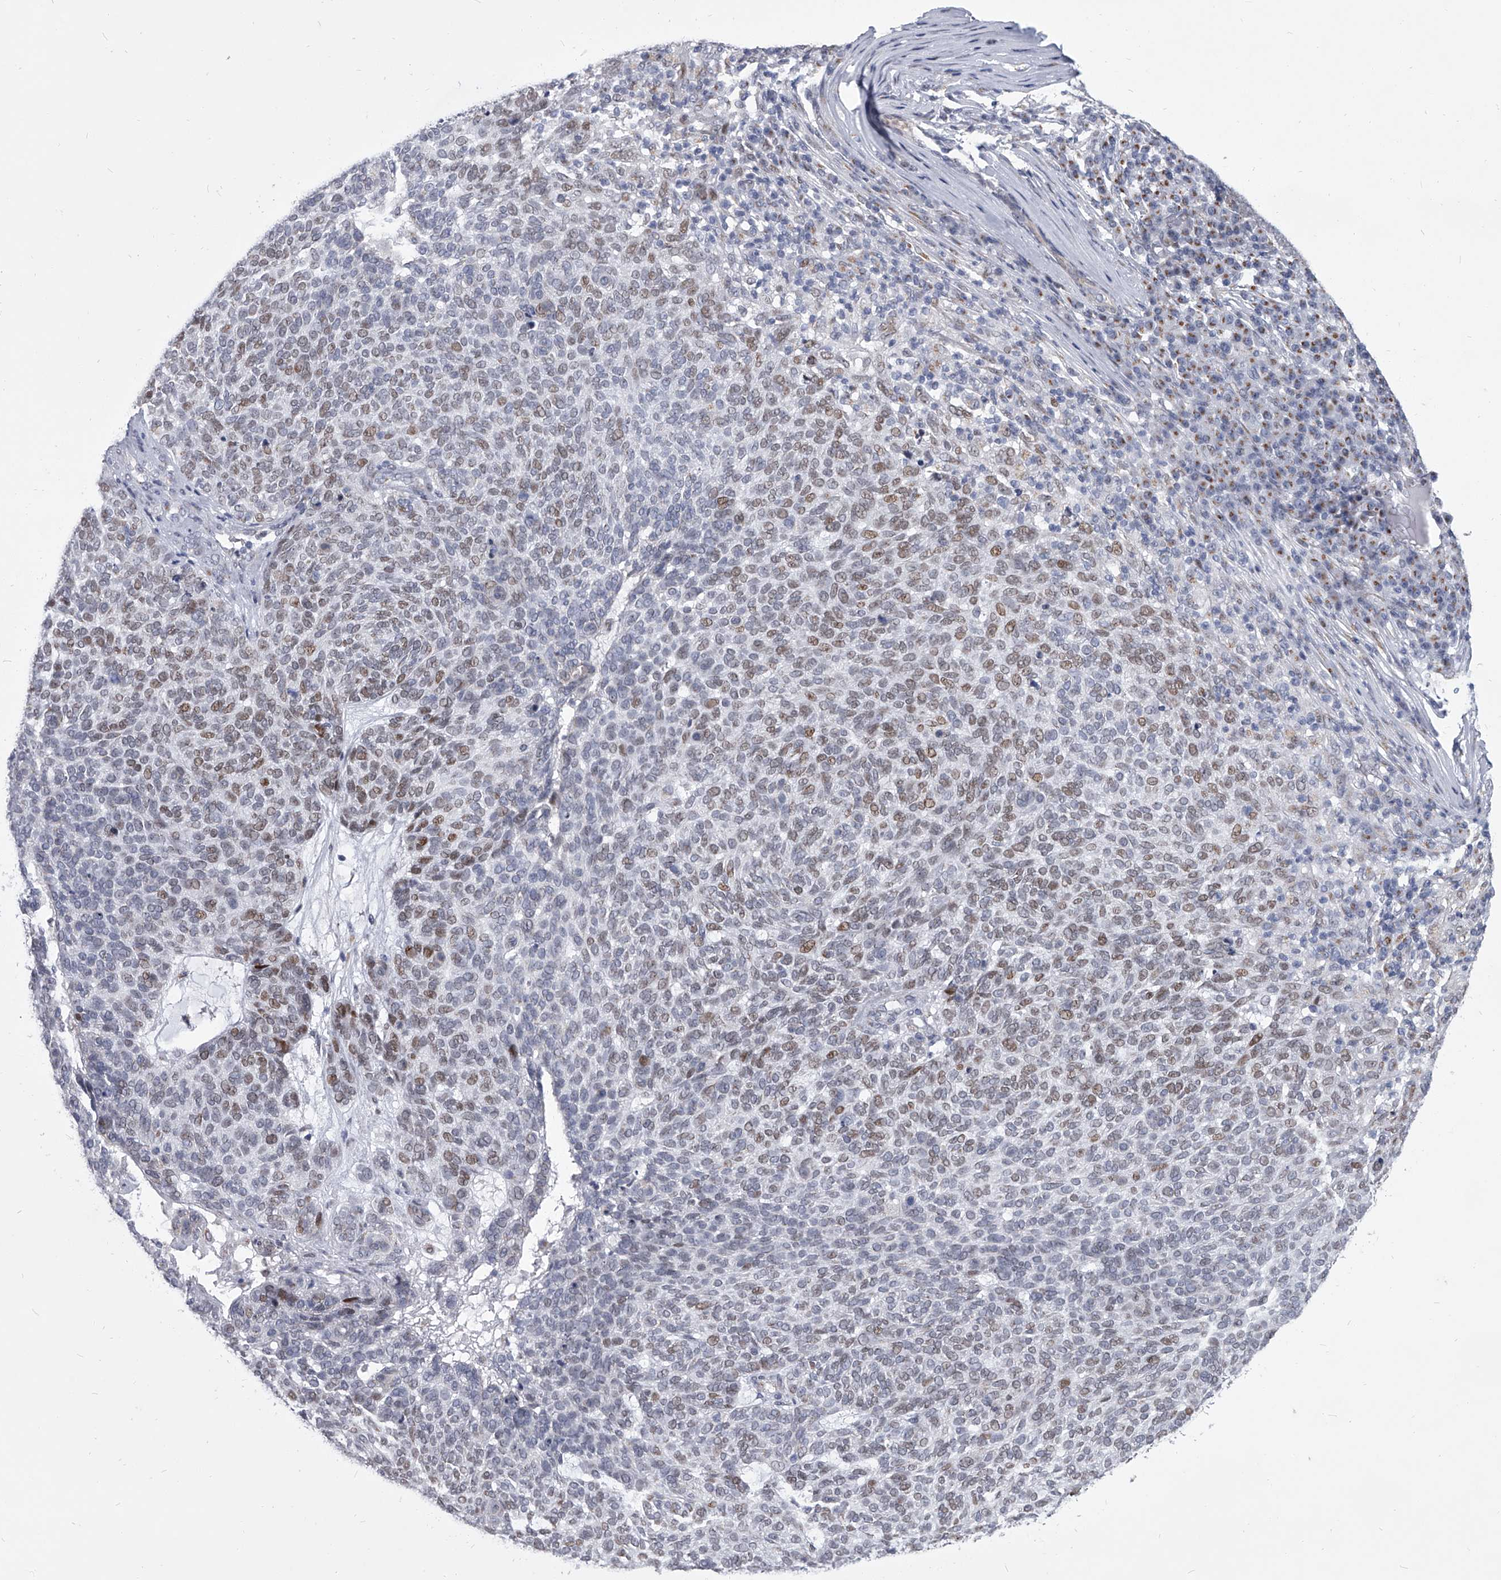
{"staining": {"intensity": "moderate", "quantity": "25%-75%", "location": "nuclear"}, "tissue": "skin cancer", "cell_type": "Tumor cells", "image_type": "cancer", "snomed": [{"axis": "morphology", "description": "Squamous cell carcinoma, NOS"}, {"axis": "topography", "description": "Skin"}], "caption": "IHC image of neoplastic tissue: skin cancer stained using immunohistochemistry shows medium levels of moderate protein expression localized specifically in the nuclear of tumor cells, appearing as a nuclear brown color.", "gene": "EVA1C", "patient": {"sex": "female", "age": 90}}